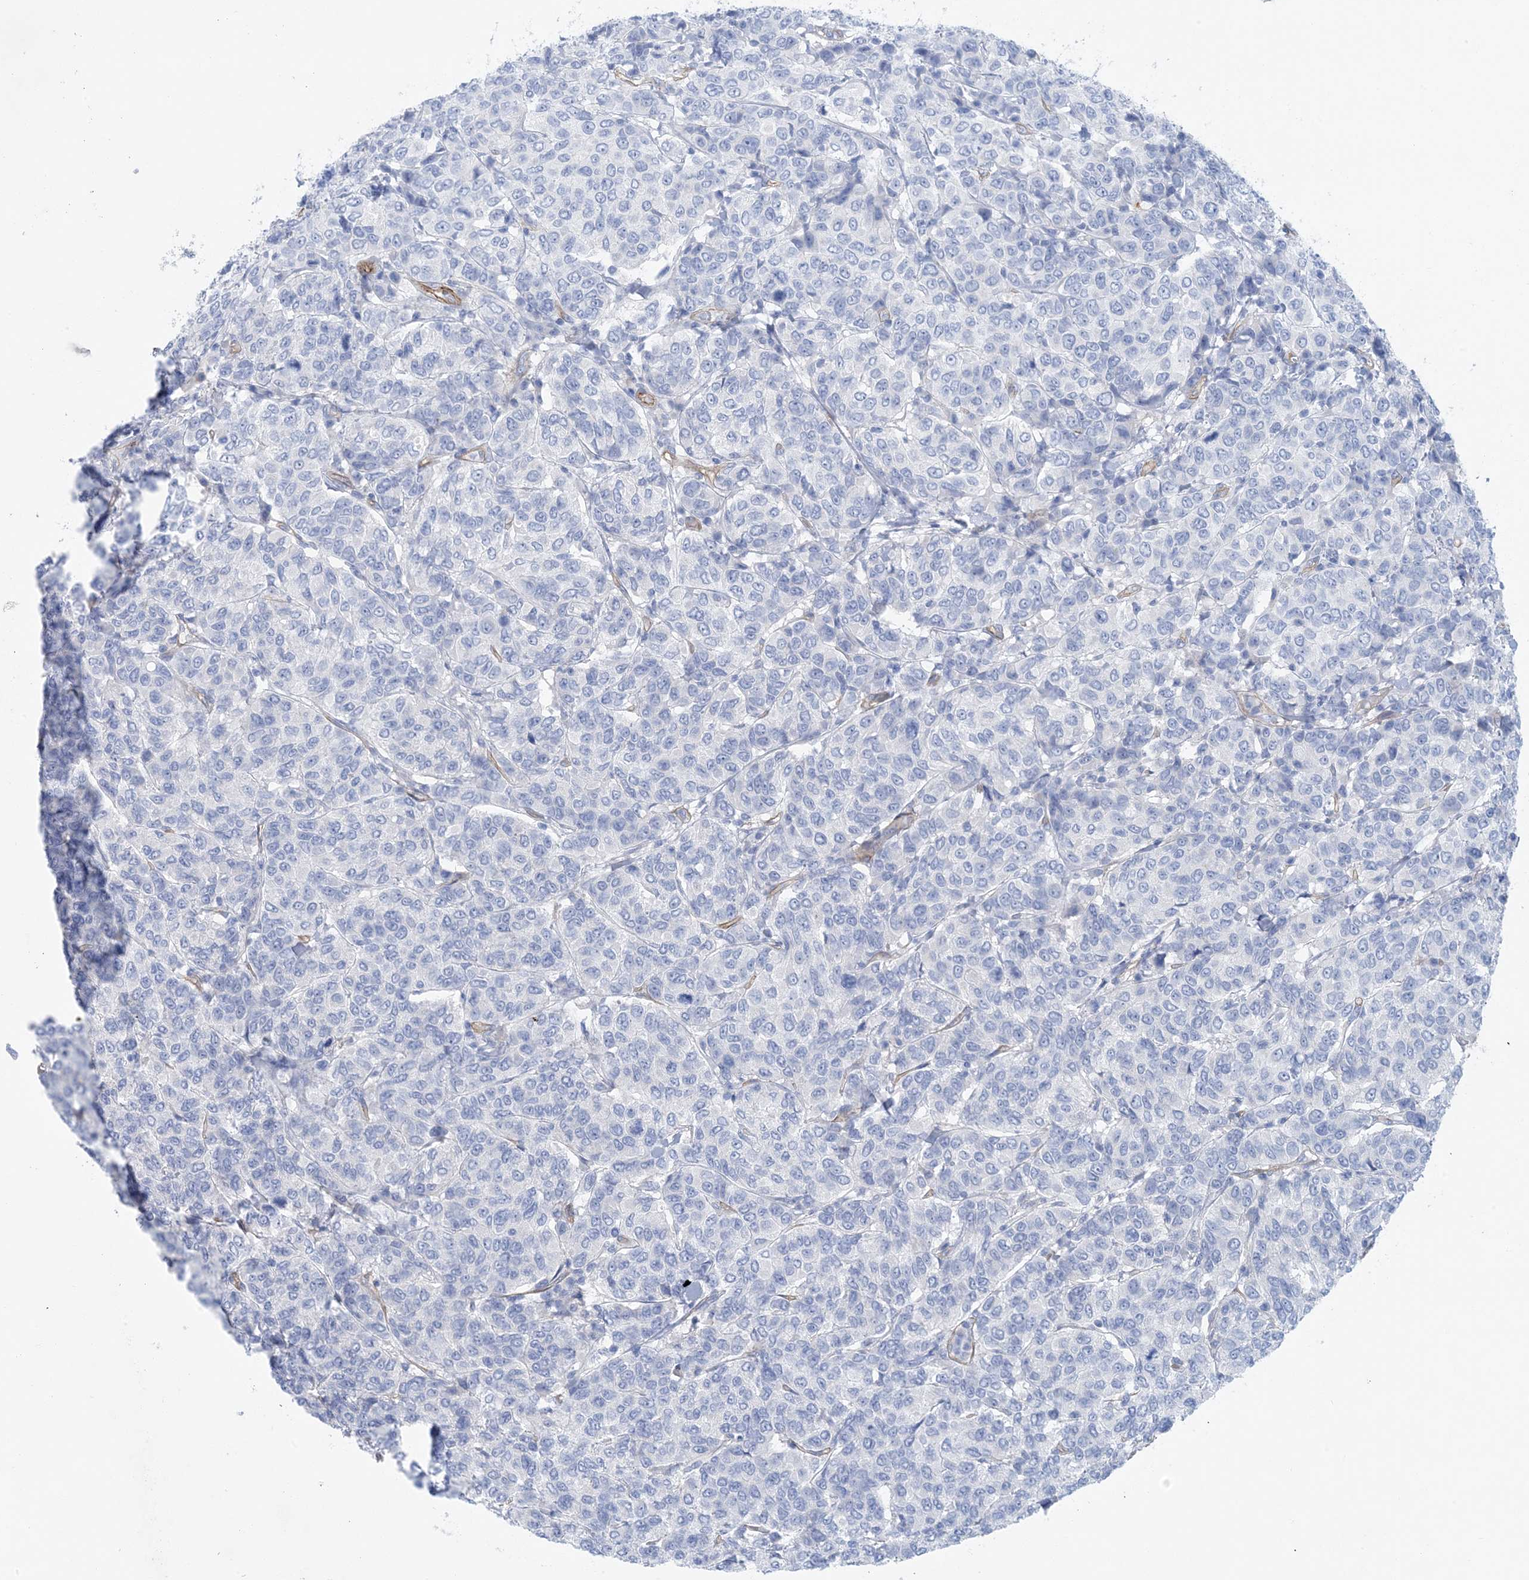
{"staining": {"intensity": "negative", "quantity": "none", "location": "none"}, "tissue": "breast cancer", "cell_type": "Tumor cells", "image_type": "cancer", "snomed": [{"axis": "morphology", "description": "Duct carcinoma"}, {"axis": "topography", "description": "Breast"}], "caption": "Breast cancer was stained to show a protein in brown. There is no significant positivity in tumor cells.", "gene": "SHANK1", "patient": {"sex": "female", "age": 55}}